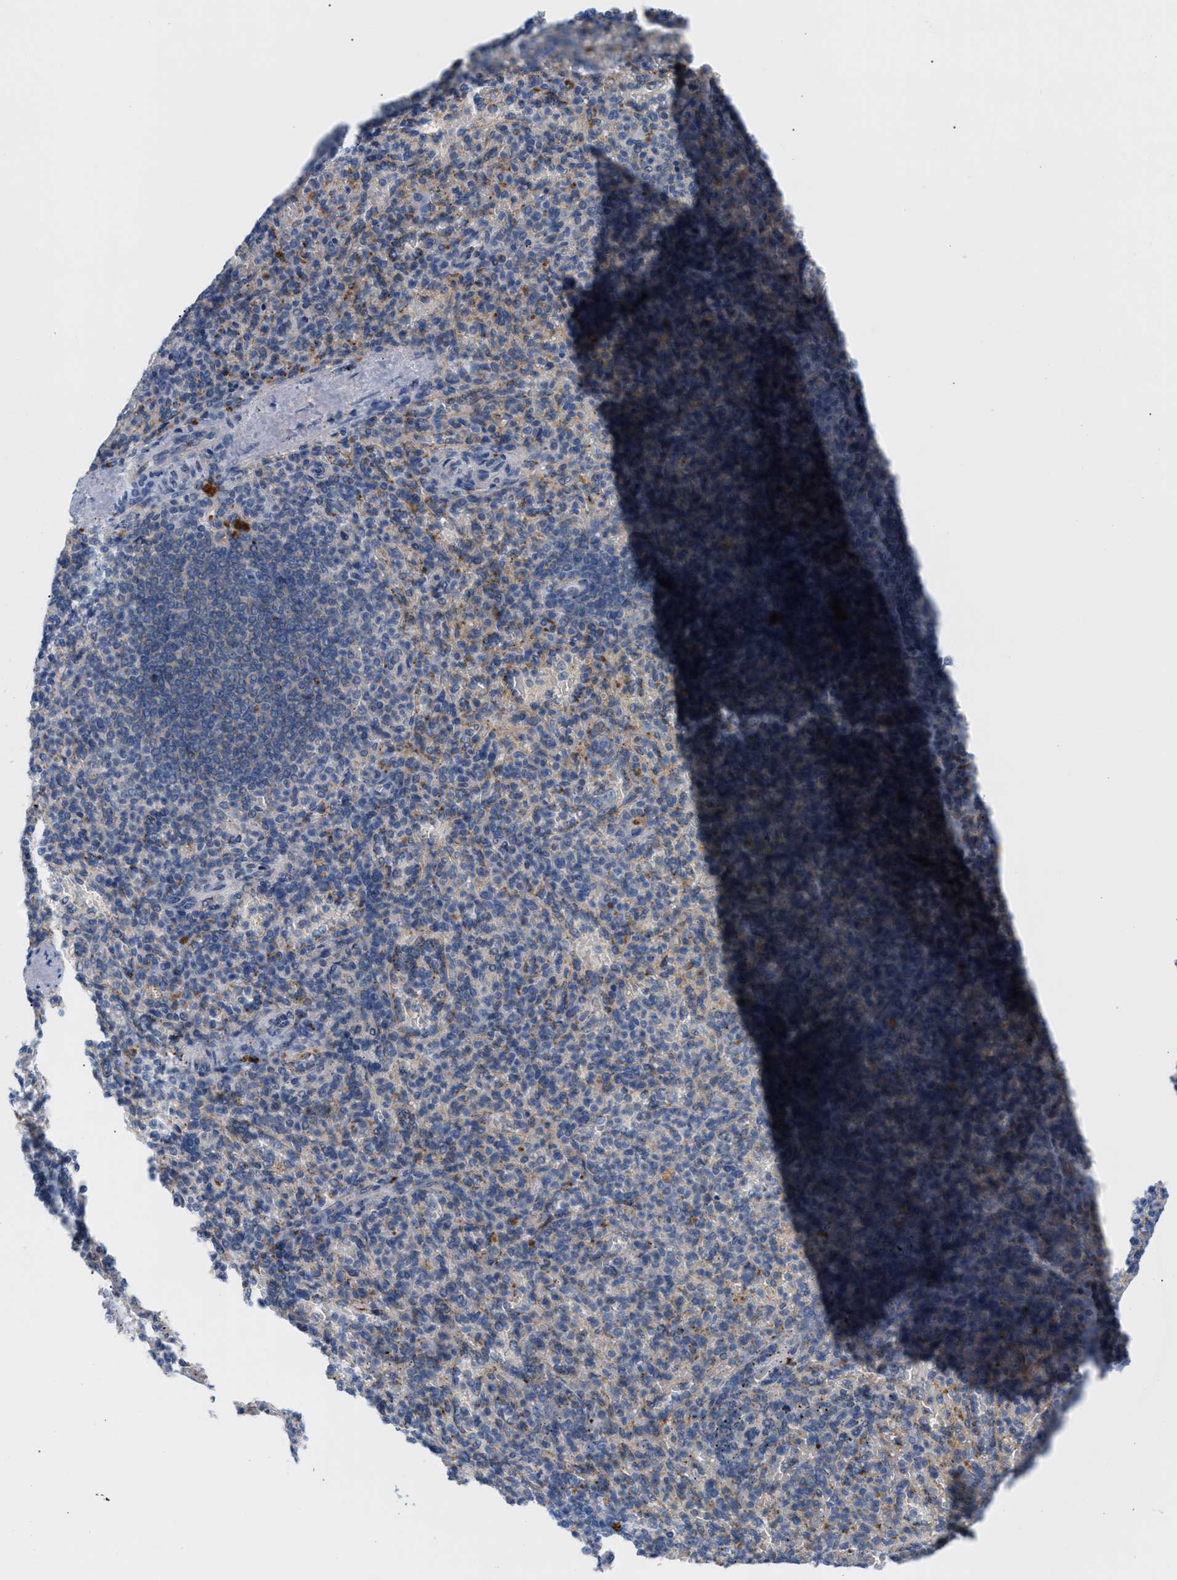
{"staining": {"intensity": "negative", "quantity": "none", "location": "none"}, "tissue": "spleen", "cell_type": "Cells in red pulp", "image_type": "normal", "snomed": [{"axis": "morphology", "description": "Normal tissue, NOS"}, {"axis": "topography", "description": "Spleen"}], "caption": "Spleen stained for a protein using immunohistochemistry reveals no positivity cells in red pulp.", "gene": "MBTD1", "patient": {"sex": "female", "age": 74}}